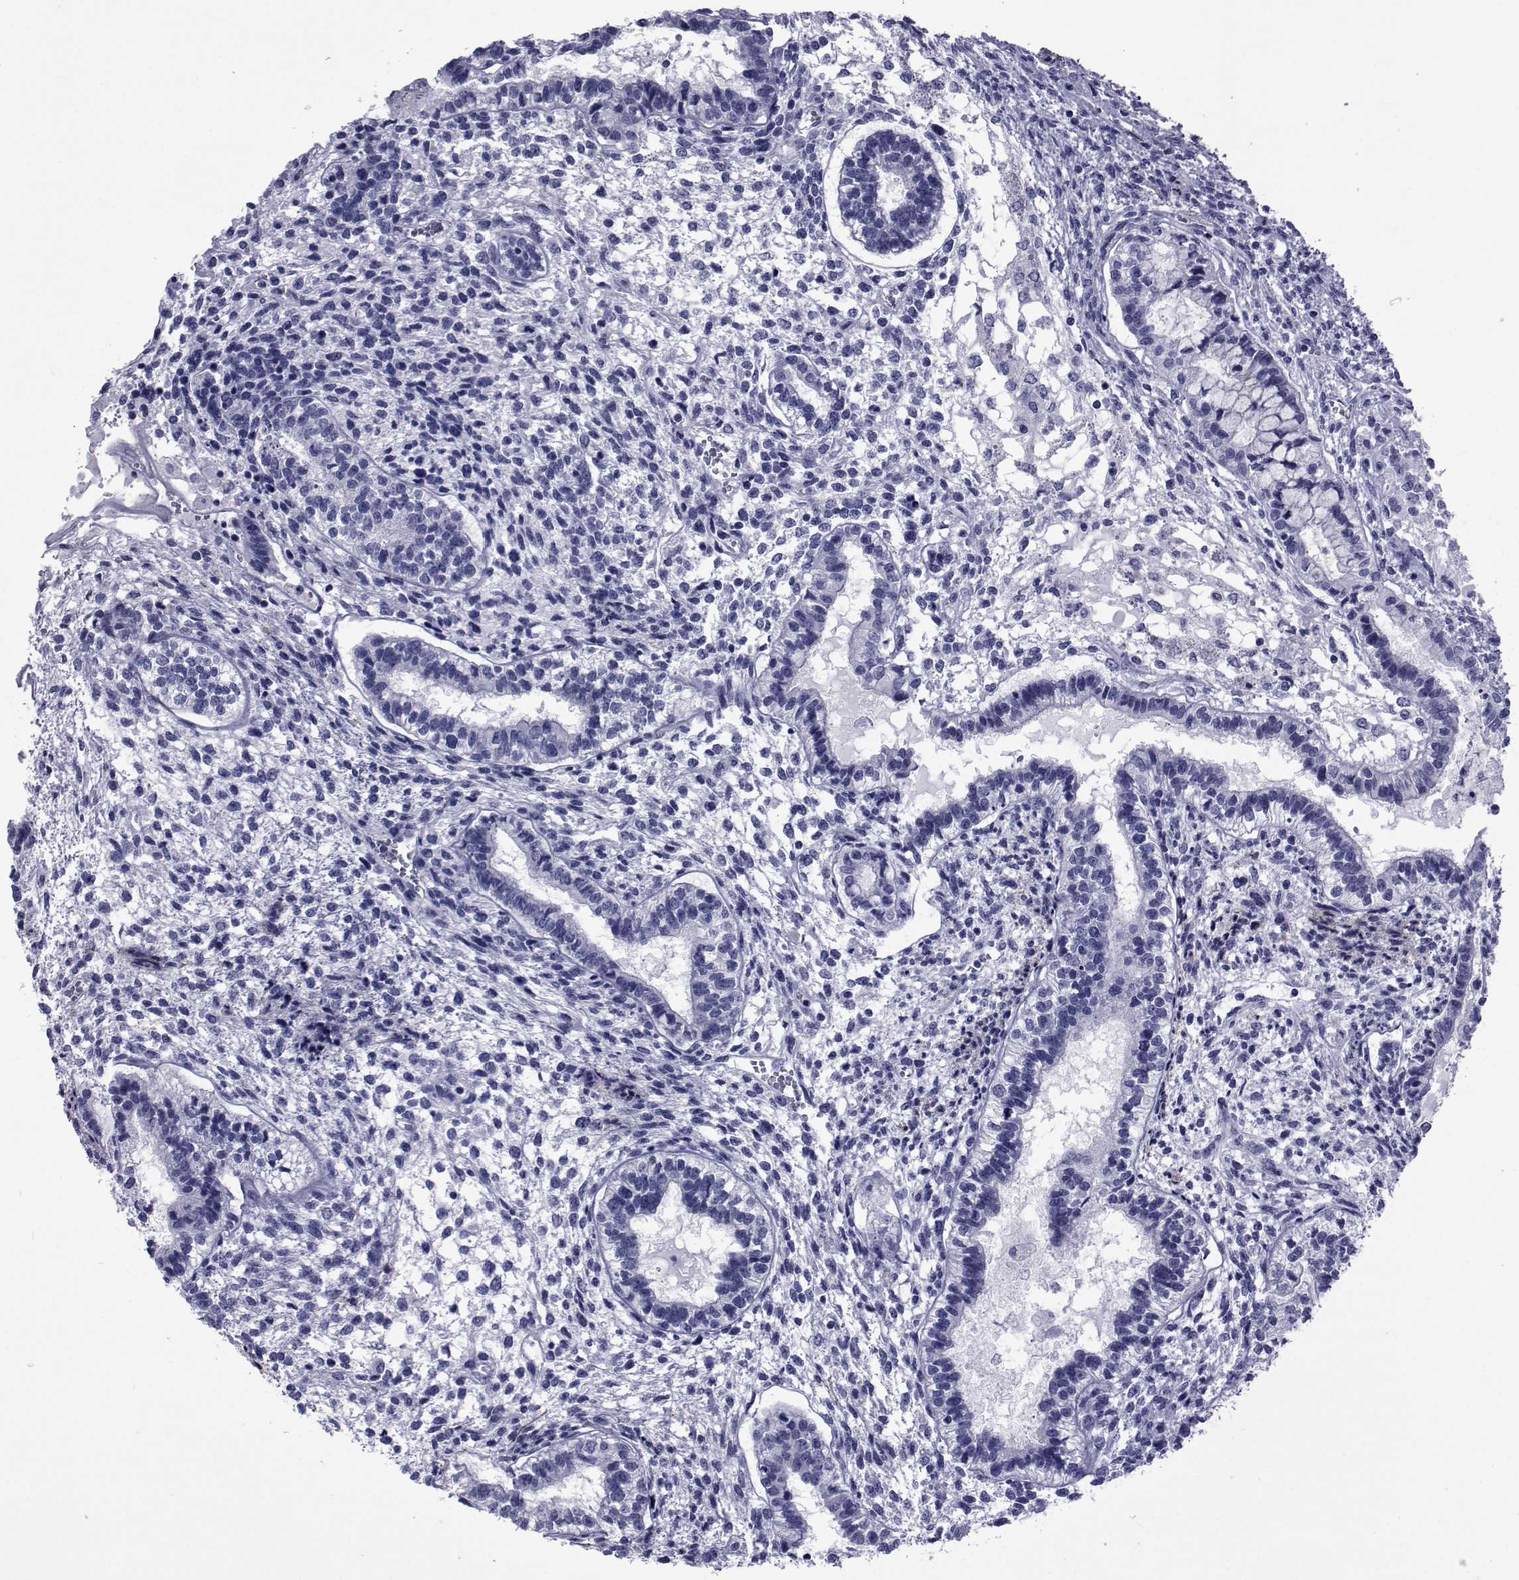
{"staining": {"intensity": "negative", "quantity": "none", "location": "none"}, "tissue": "testis cancer", "cell_type": "Tumor cells", "image_type": "cancer", "snomed": [{"axis": "morphology", "description": "Carcinoma, Embryonal, NOS"}, {"axis": "topography", "description": "Testis"}], "caption": "A high-resolution histopathology image shows immunohistochemistry (IHC) staining of embryonal carcinoma (testis), which displays no significant positivity in tumor cells.", "gene": "GKAP1", "patient": {"sex": "male", "age": 37}}